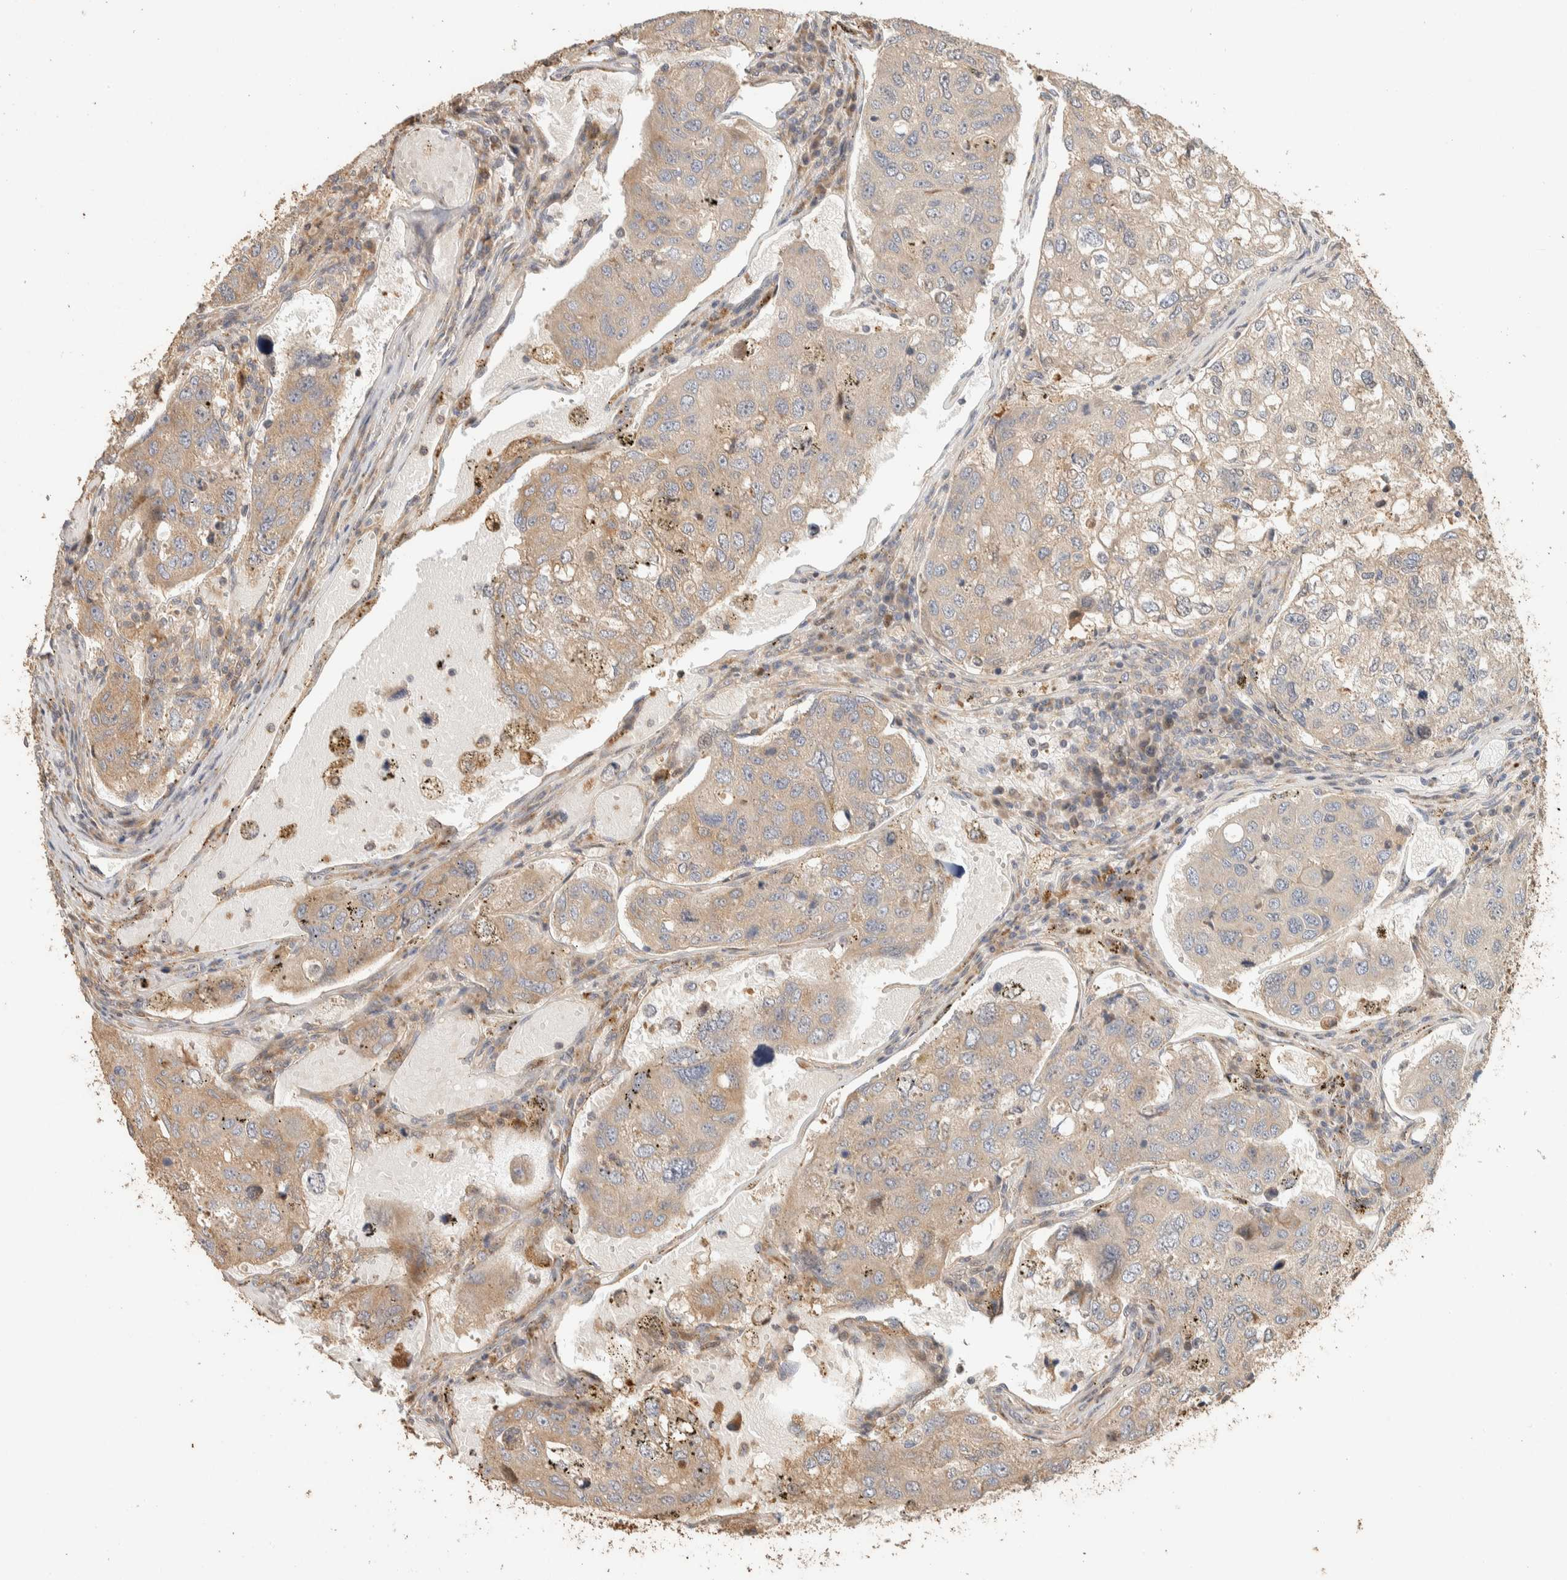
{"staining": {"intensity": "weak", "quantity": "25%-75%", "location": "cytoplasmic/membranous"}, "tissue": "urothelial cancer", "cell_type": "Tumor cells", "image_type": "cancer", "snomed": [{"axis": "morphology", "description": "Urothelial carcinoma, High grade"}, {"axis": "topography", "description": "Lymph node"}, {"axis": "topography", "description": "Urinary bladder"}], "caption": "Immunohistochemical staining of urothelial cancer shows weak cytoplasmic/membranous protein staining in approximately 25%-75% of tumor cells.", "gene": "EXOC7", "patient": {"sex": "male", "age": 51}}